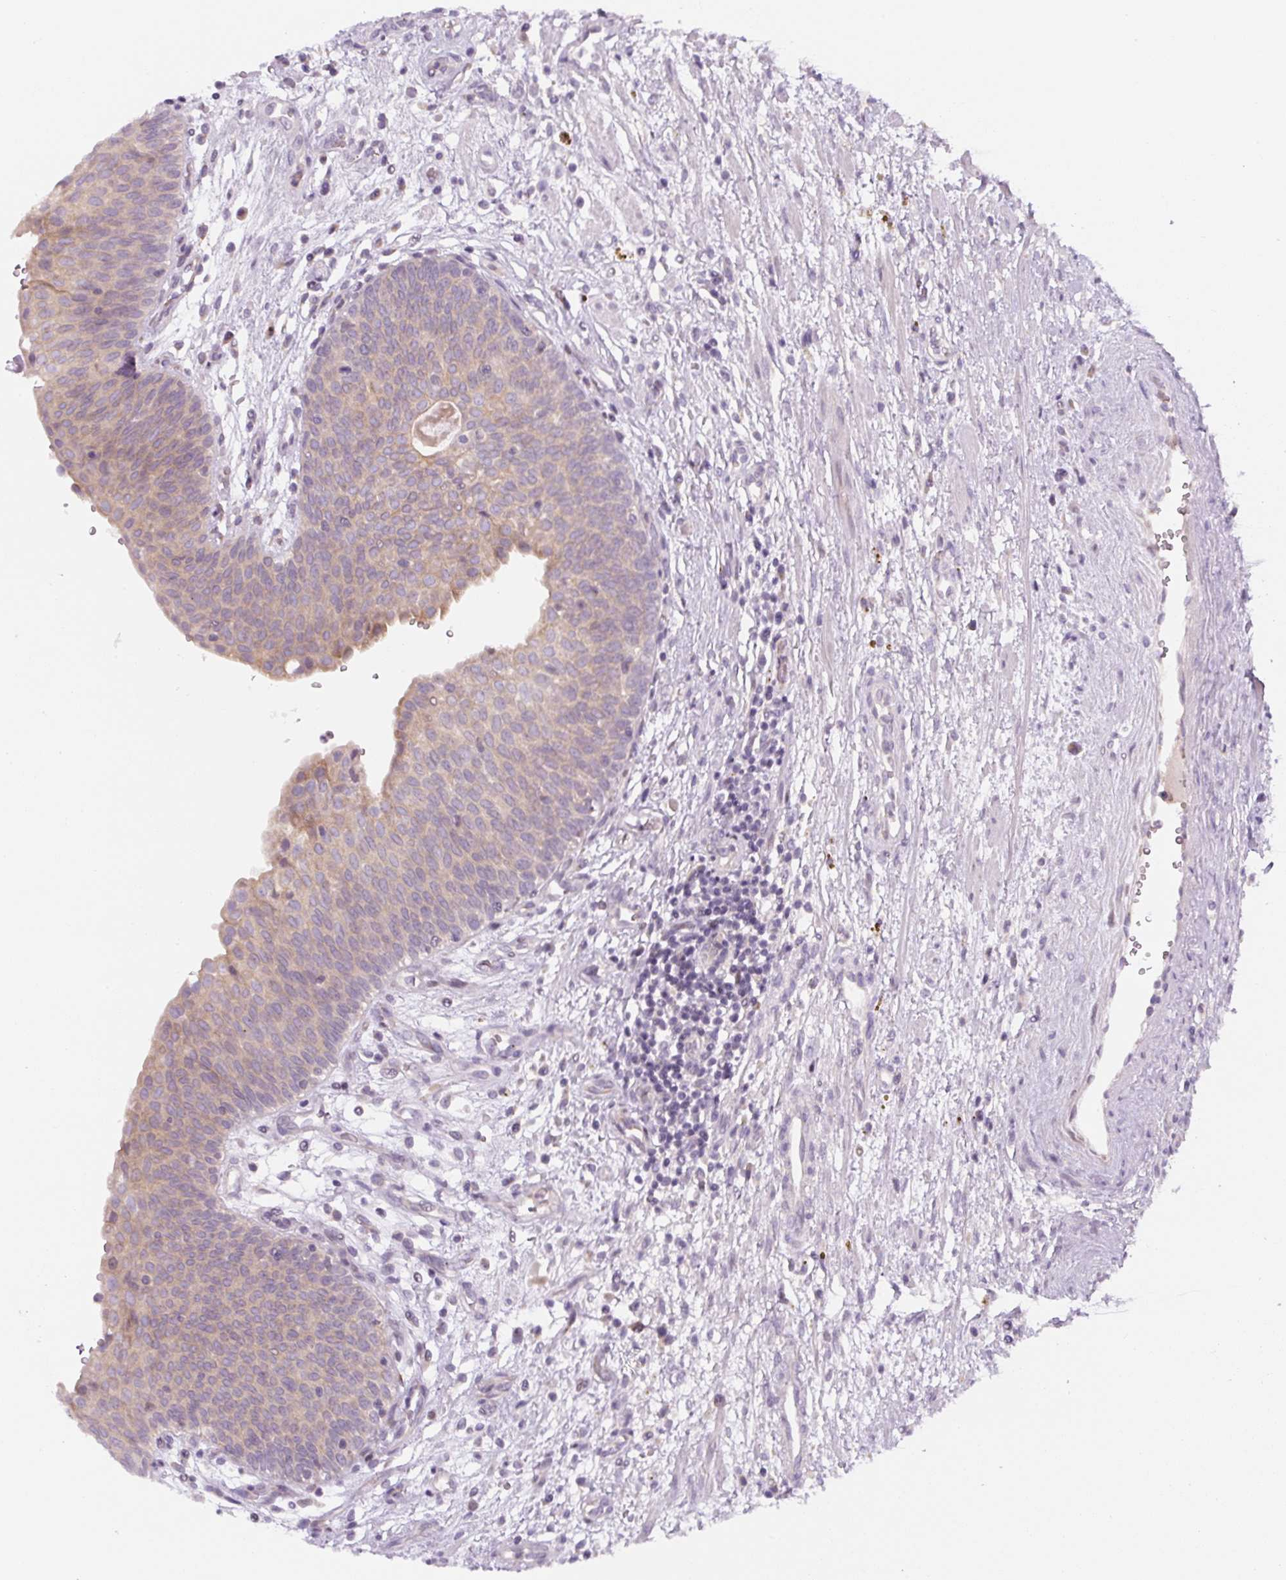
{"staining": {"intensity": "weak", "quantity": "25%-75%", "location": "cytoplasmic/membranous"}, "tissue": "urinary bladder", "cell_type": "Urothelial cells", "image_type": "normal", "snomed": [{"axis": "morphology", "description": "Normal tissue, NOS"}, {"axis": "topography", "description": "Urinary bladder"}], "caption": "Immunohistochemical staining of benign human urinary bladder reveals low levels of weak cytoplasmic/membranous staining in about 25%-75% of urothelial cells.", "gene": "YIF1B", "patient": {"sex": "male", "age": 55}}